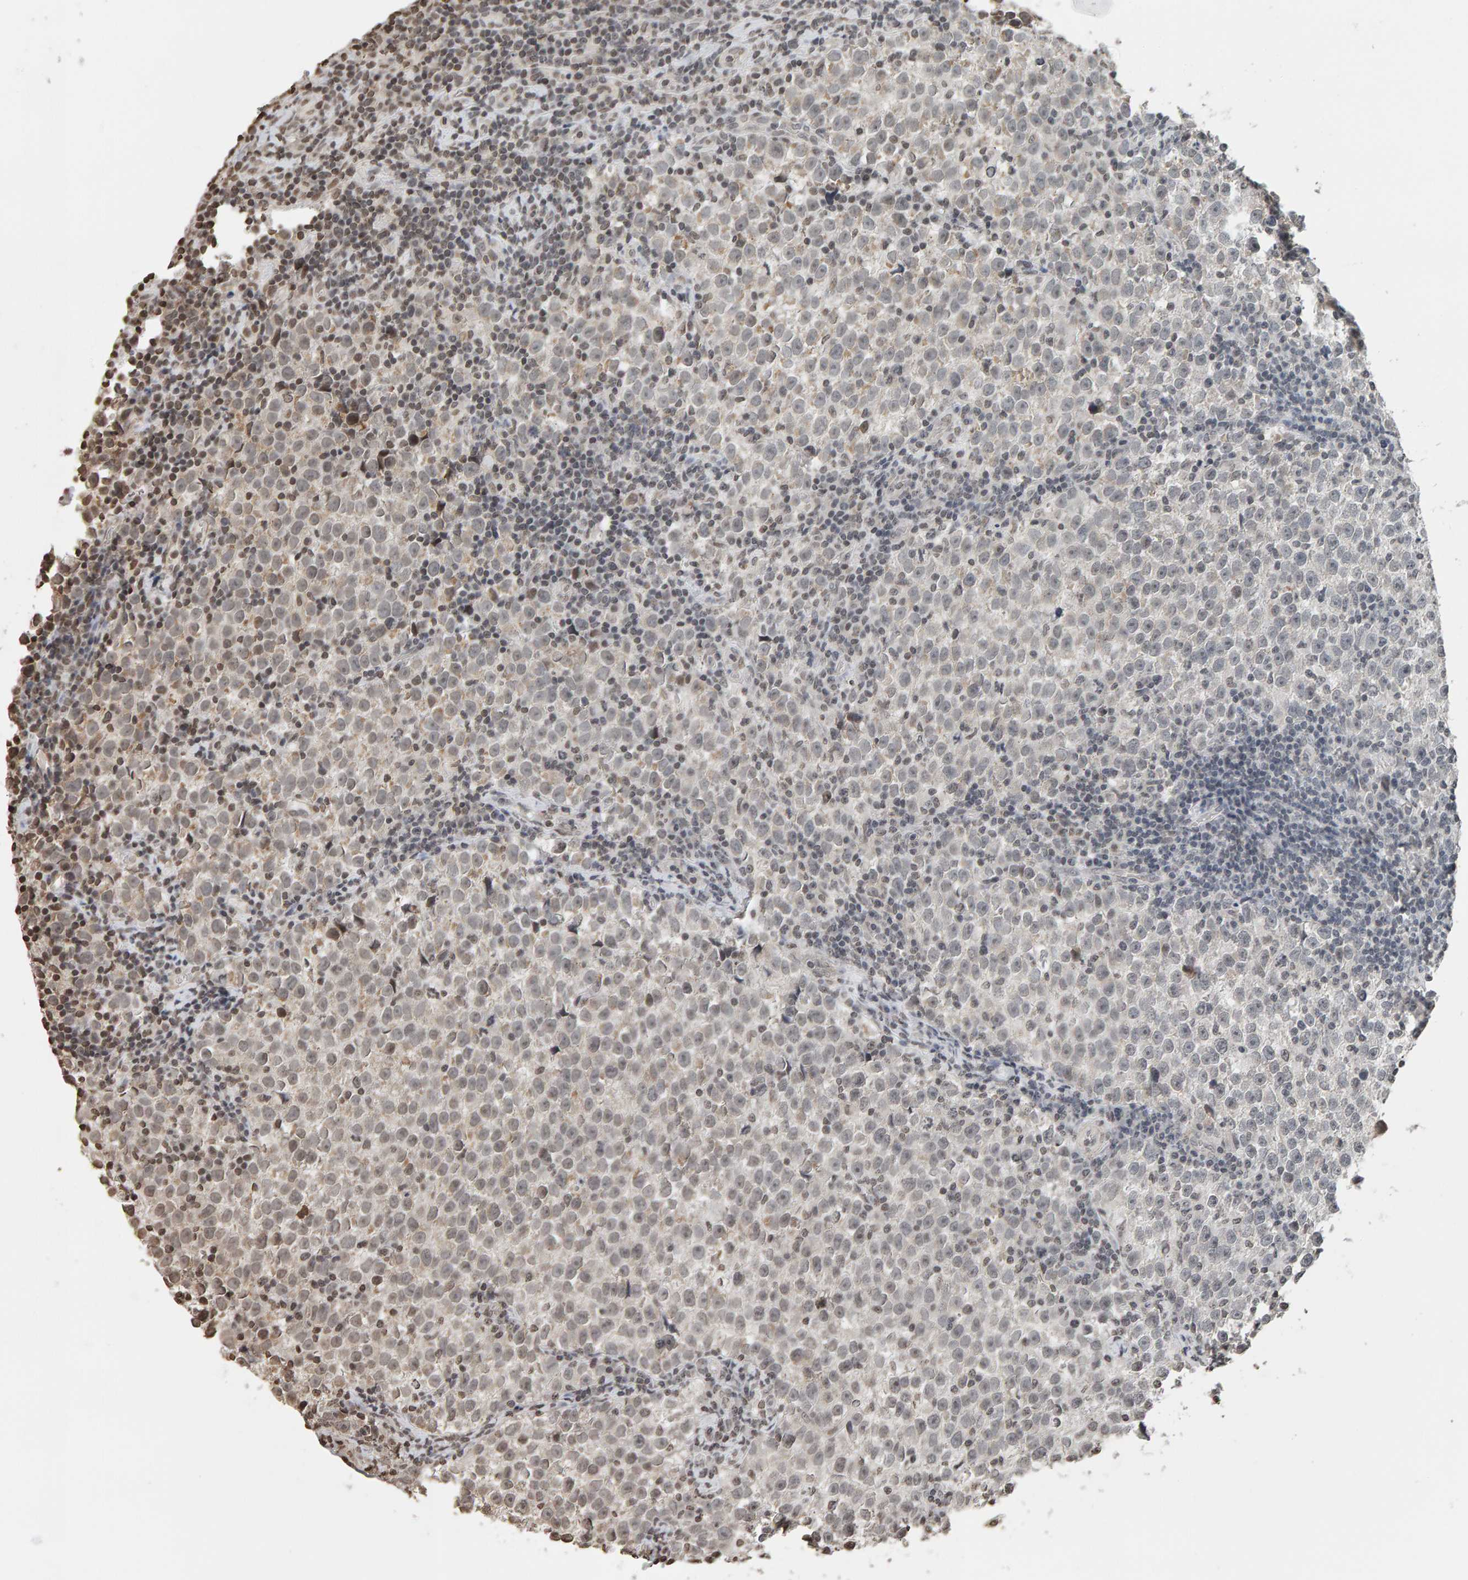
{"staining": {"intensity": "weak", "quantity": "<25%", "location": "cytoplasmic/membranous"}, "tissue": "testis cancer", "cell_type": "Tumor cells", "image_type": "cancer", "snomed": [{"axis": "morphology", "description": "Normal tissue, NOS"}, {"axis": "morphology", "description": "Seminoma, NOS"}, {"axis": "topography", "description": "Testis"}], "caption": "Tumor cells show no significant positivity in testis cancer (seminoma).", "gene": "AFF4", "patient": {"sex": "male", "age": 43}}